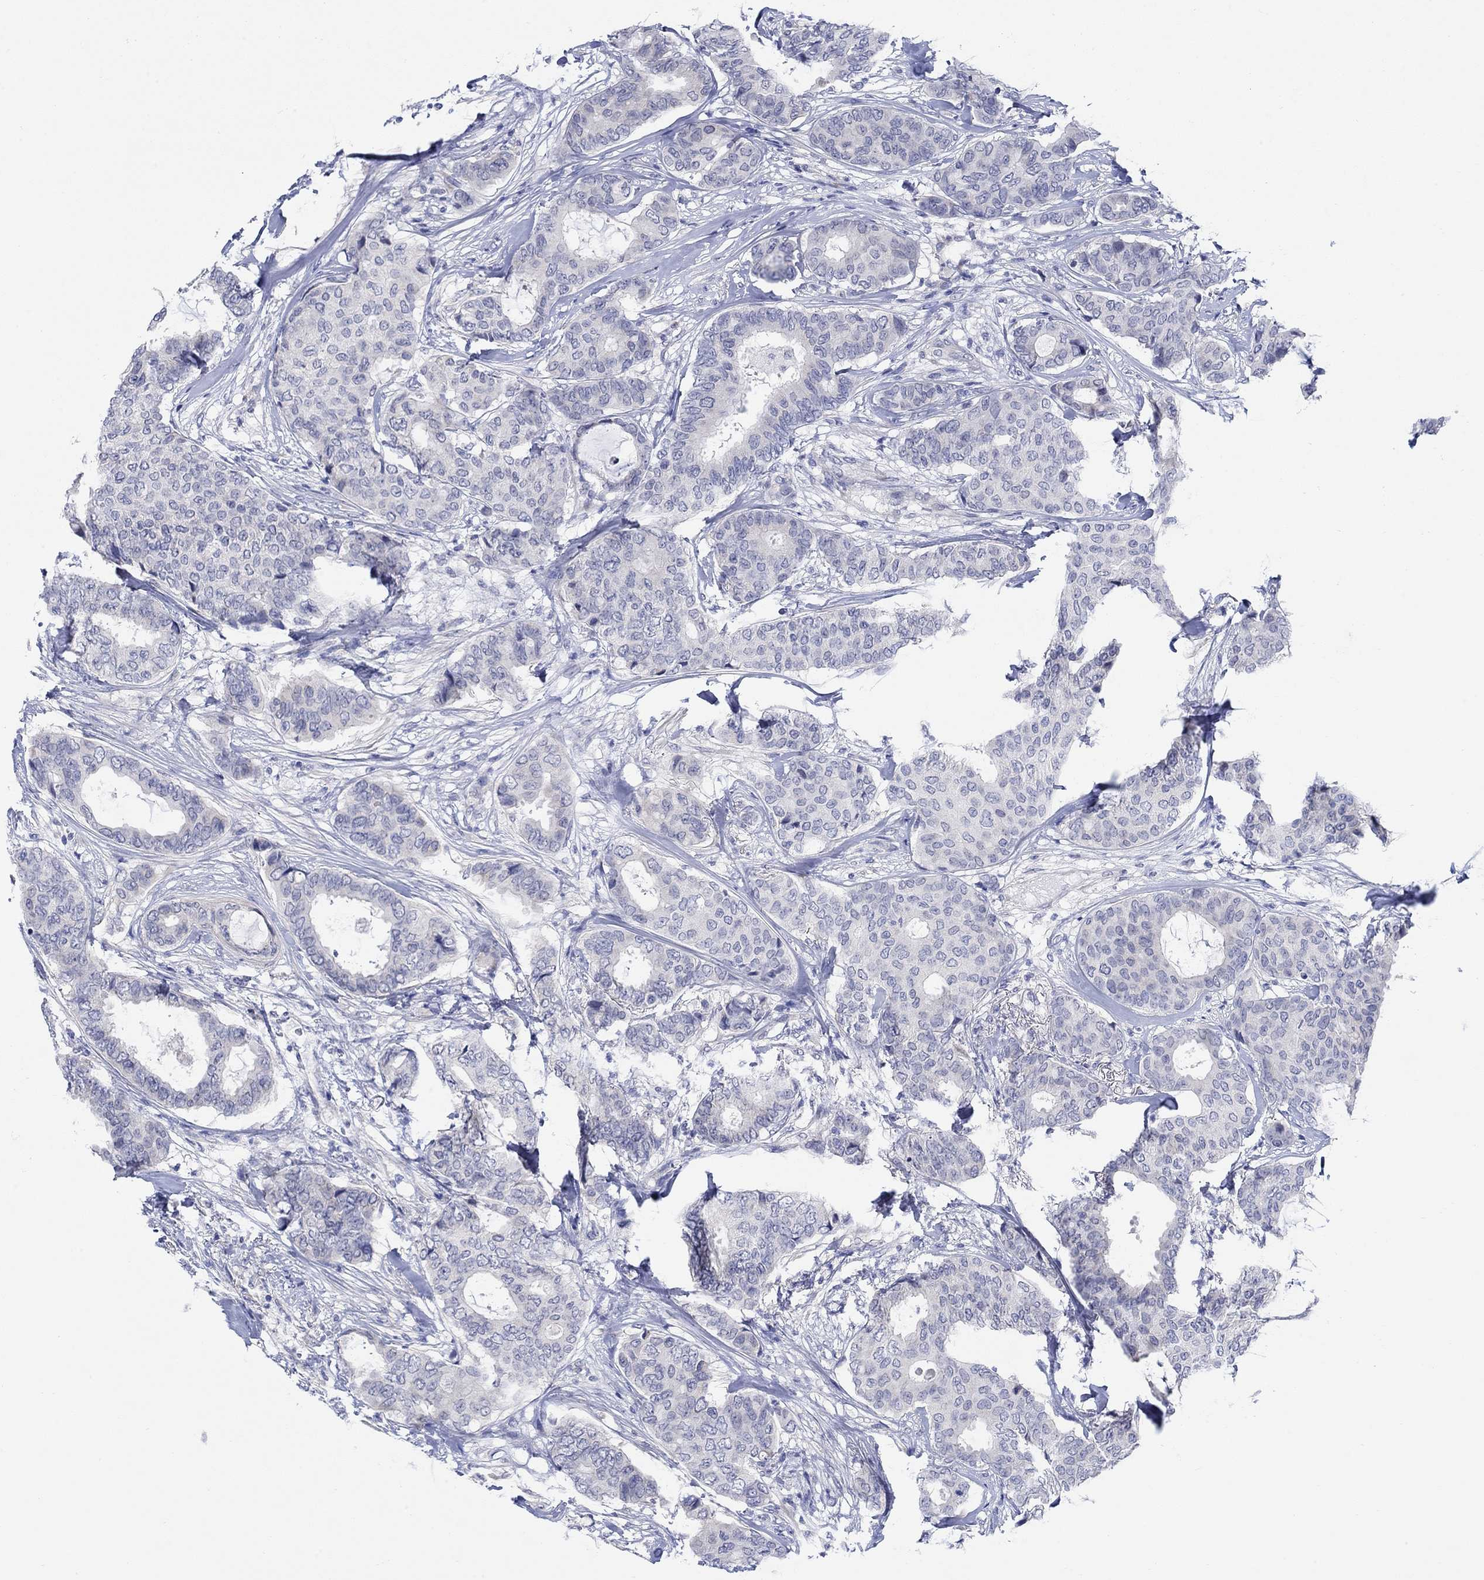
{"staining": {"intensity": "negative", "quantity": "none", "location": "none"}, "tissue": "breast cancer", "cell_type": "Tumor cells", "image_type": "cancer", "snomed": [{"axis": "morphology", "description": "Duct carcinoma"}, {"axis": "topography", "description": "Breast"}], "caption": "Immunohistochemistry micrograph of neoplastic tissue: human breast cancer stained with DAB demonstrates no significant protein expression in tumor cells.", "gene": "KRT222", "patient": {"sex": "female", "age": 75}}